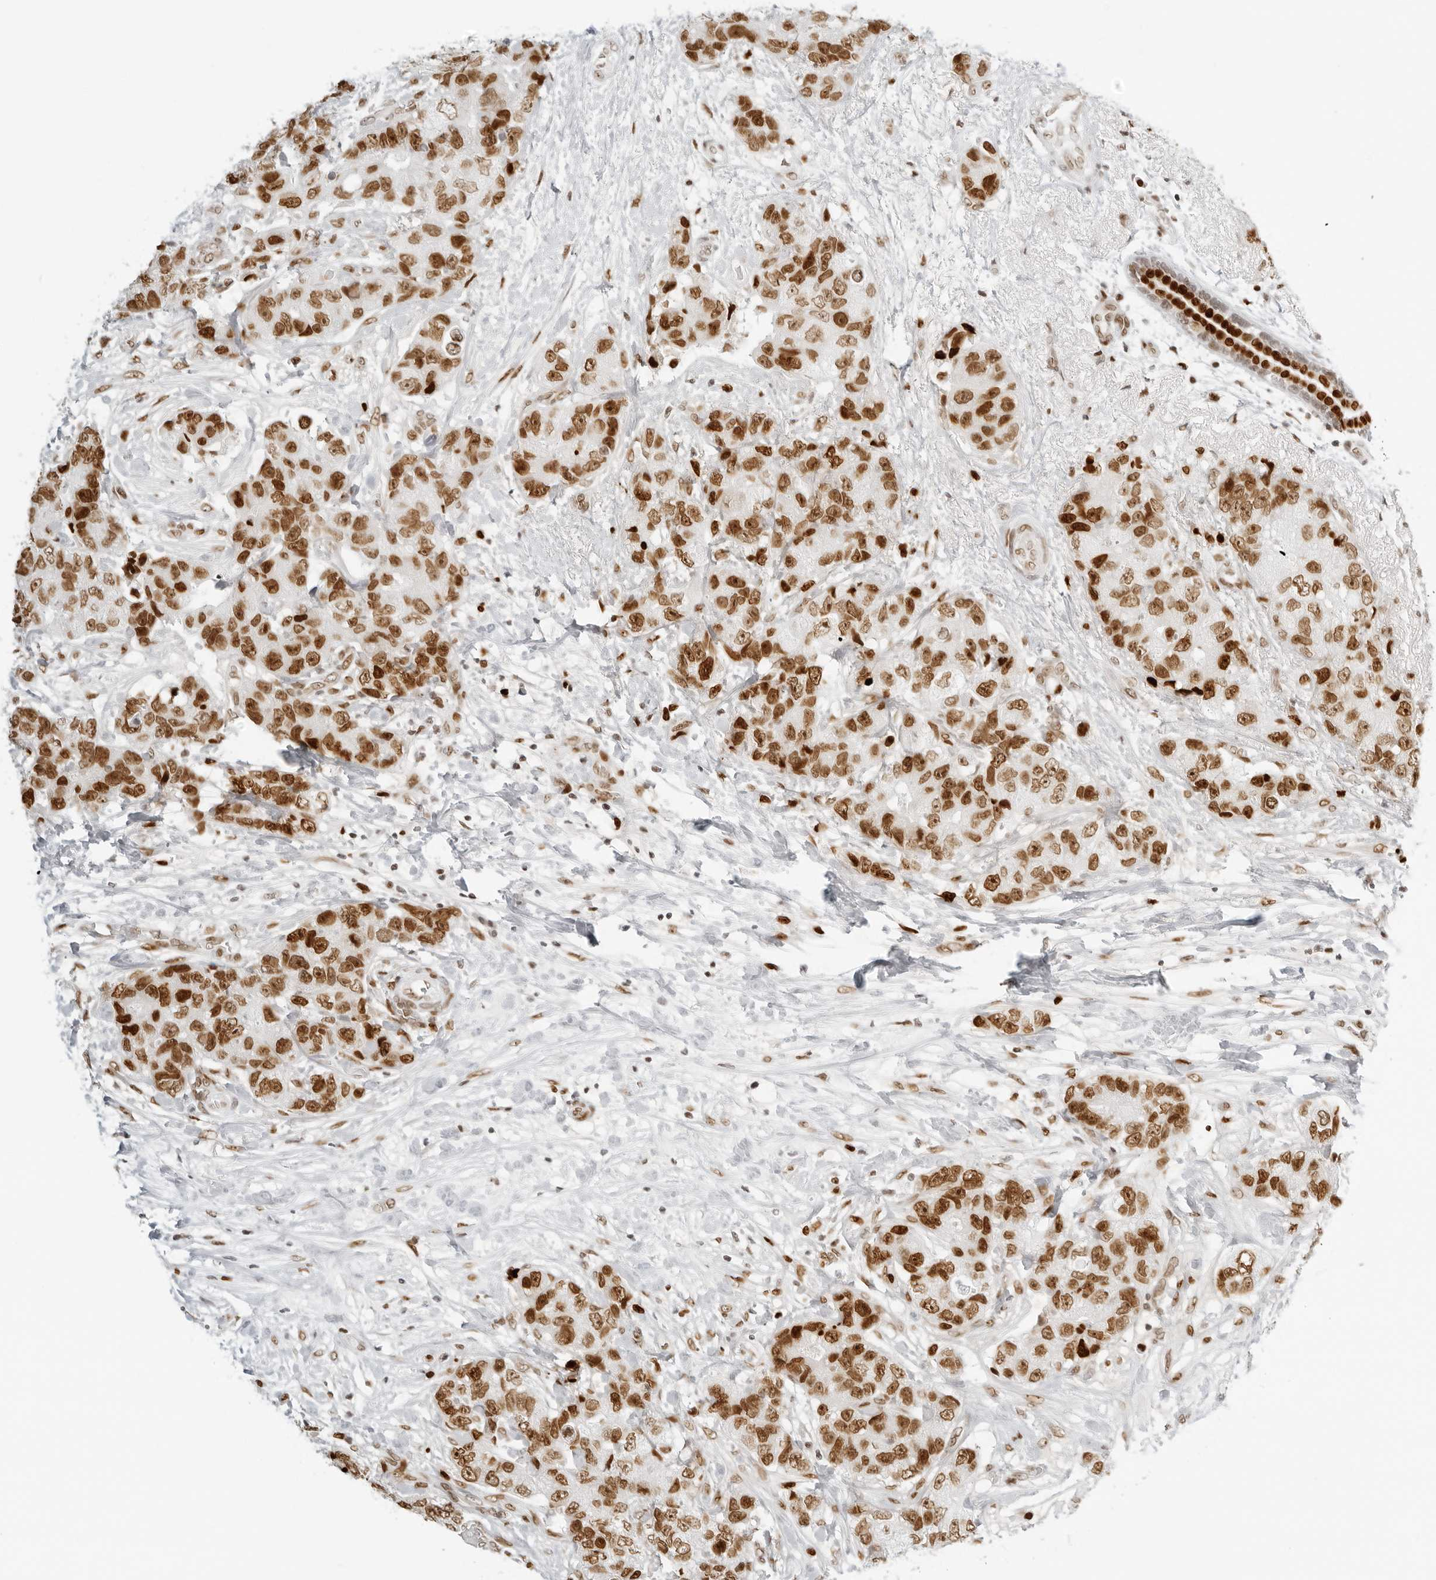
{"staining": {"intensity": "moderate", "quantity": ">75%", "location": "nuclear"}, "tissue": "breast cancer", "cell_type": "Tumor cells", "image_type": "cancer", "snomed": [{"axis": "morphology", "description": "Duct carcinoma"}, {"axis": "topography", "description": "Breast"}], "caption": "Tumor cells exhibit medium levels of moderate nuclear positivity in approximately >75% of cells in breast cancer (invasive ductal carcinoma). Nuclei are stained in blue.", "gene": "RCC1", "patient": {"sex": "female", "age": 62}}